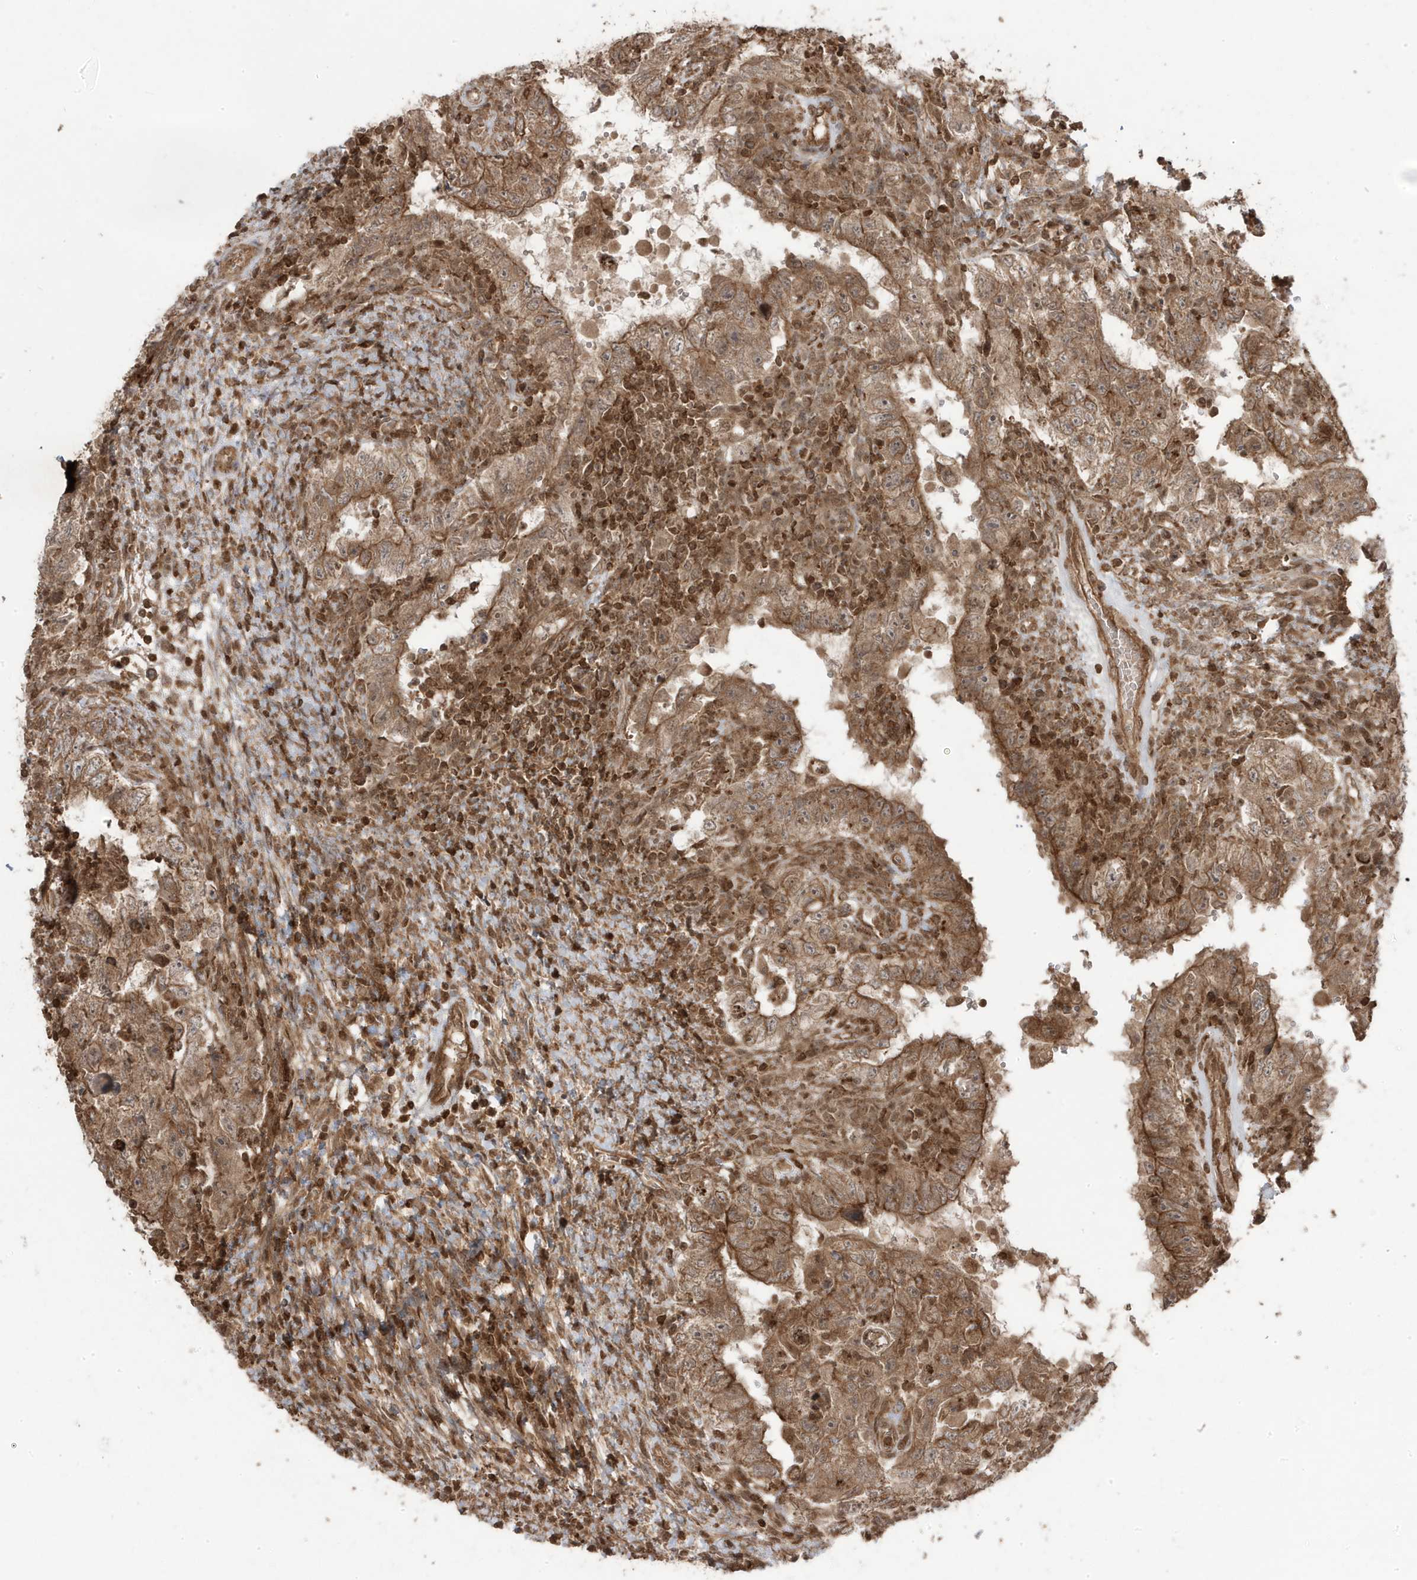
{"staining": {"intensity": "moderate", "quantity": ">75%", "location": "cytoplasmic/membranous"}, "tissue": "testis cancer", "cell_type": "Tumor cells", "image_type": "cancer", "snomed": [{"axis": "morphology", "description": "Carcinoma, Embryonal, NOS"}, {"axis": "topography", "description": "Testis"}], "caption": "This is an image of IHC staining of embryonal carcinoma (testis), which shows moderate positivity in the cytoplasmic/membranous of tumor cells.", "gene": "ASAP1", "patient": {"sex": "male", "age": 26}}